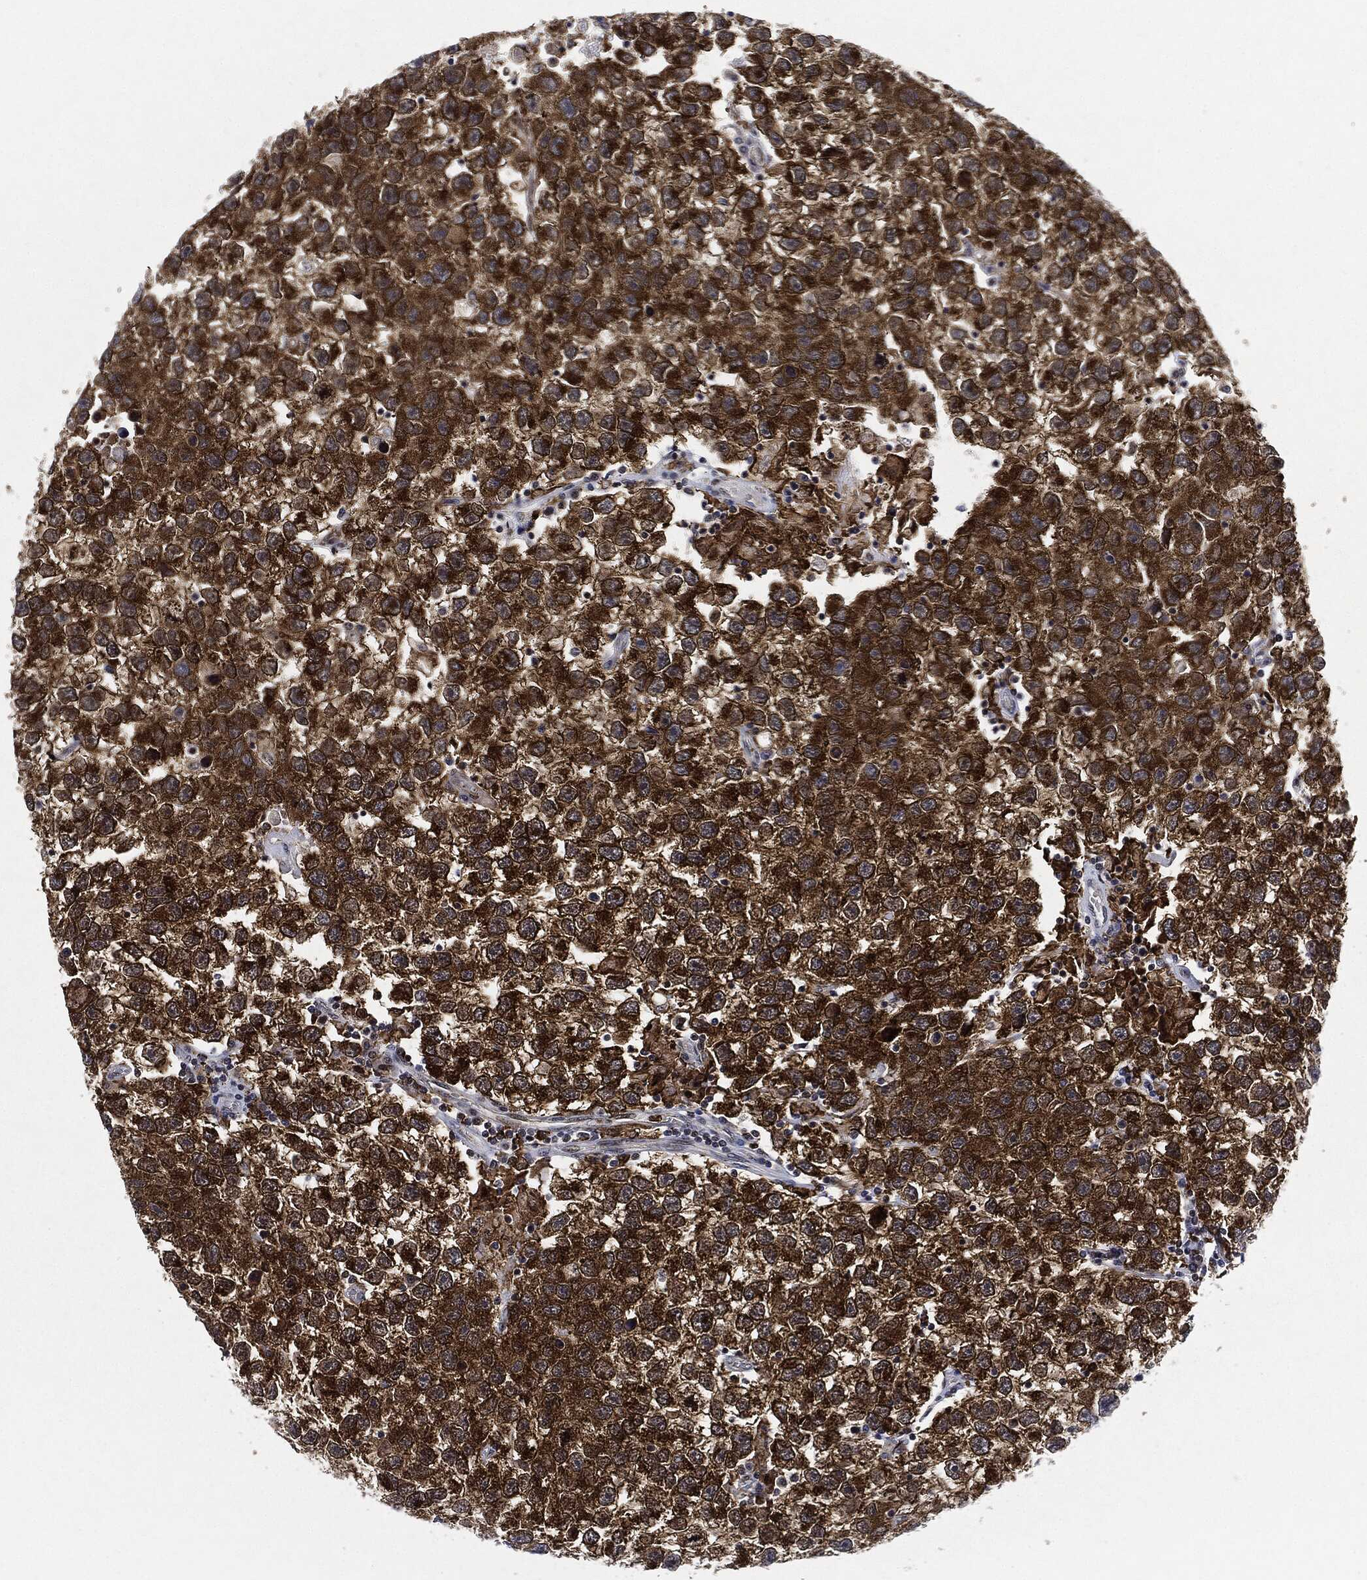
{"staining": {"intensity": "strong", "quantity": ">75%", "location": "cytoplasmic/membranous"}, "tissue": "testis cancer", "cell_type": "Tumor cells", "image_type": "cancer", "snomed": [{"axis": "morphology", "description": "Seminoma, NOS"}, {"axis": "topography", "description": "Testis"}], "caption": "Immunohistochemical staining of human testis seminoma exhibits high levels of strong cytoplasmic/membranous staining in about >75% of tumor cells.", "gene": "NANOS3", "patient": {"sex": "male", "age": 26}}